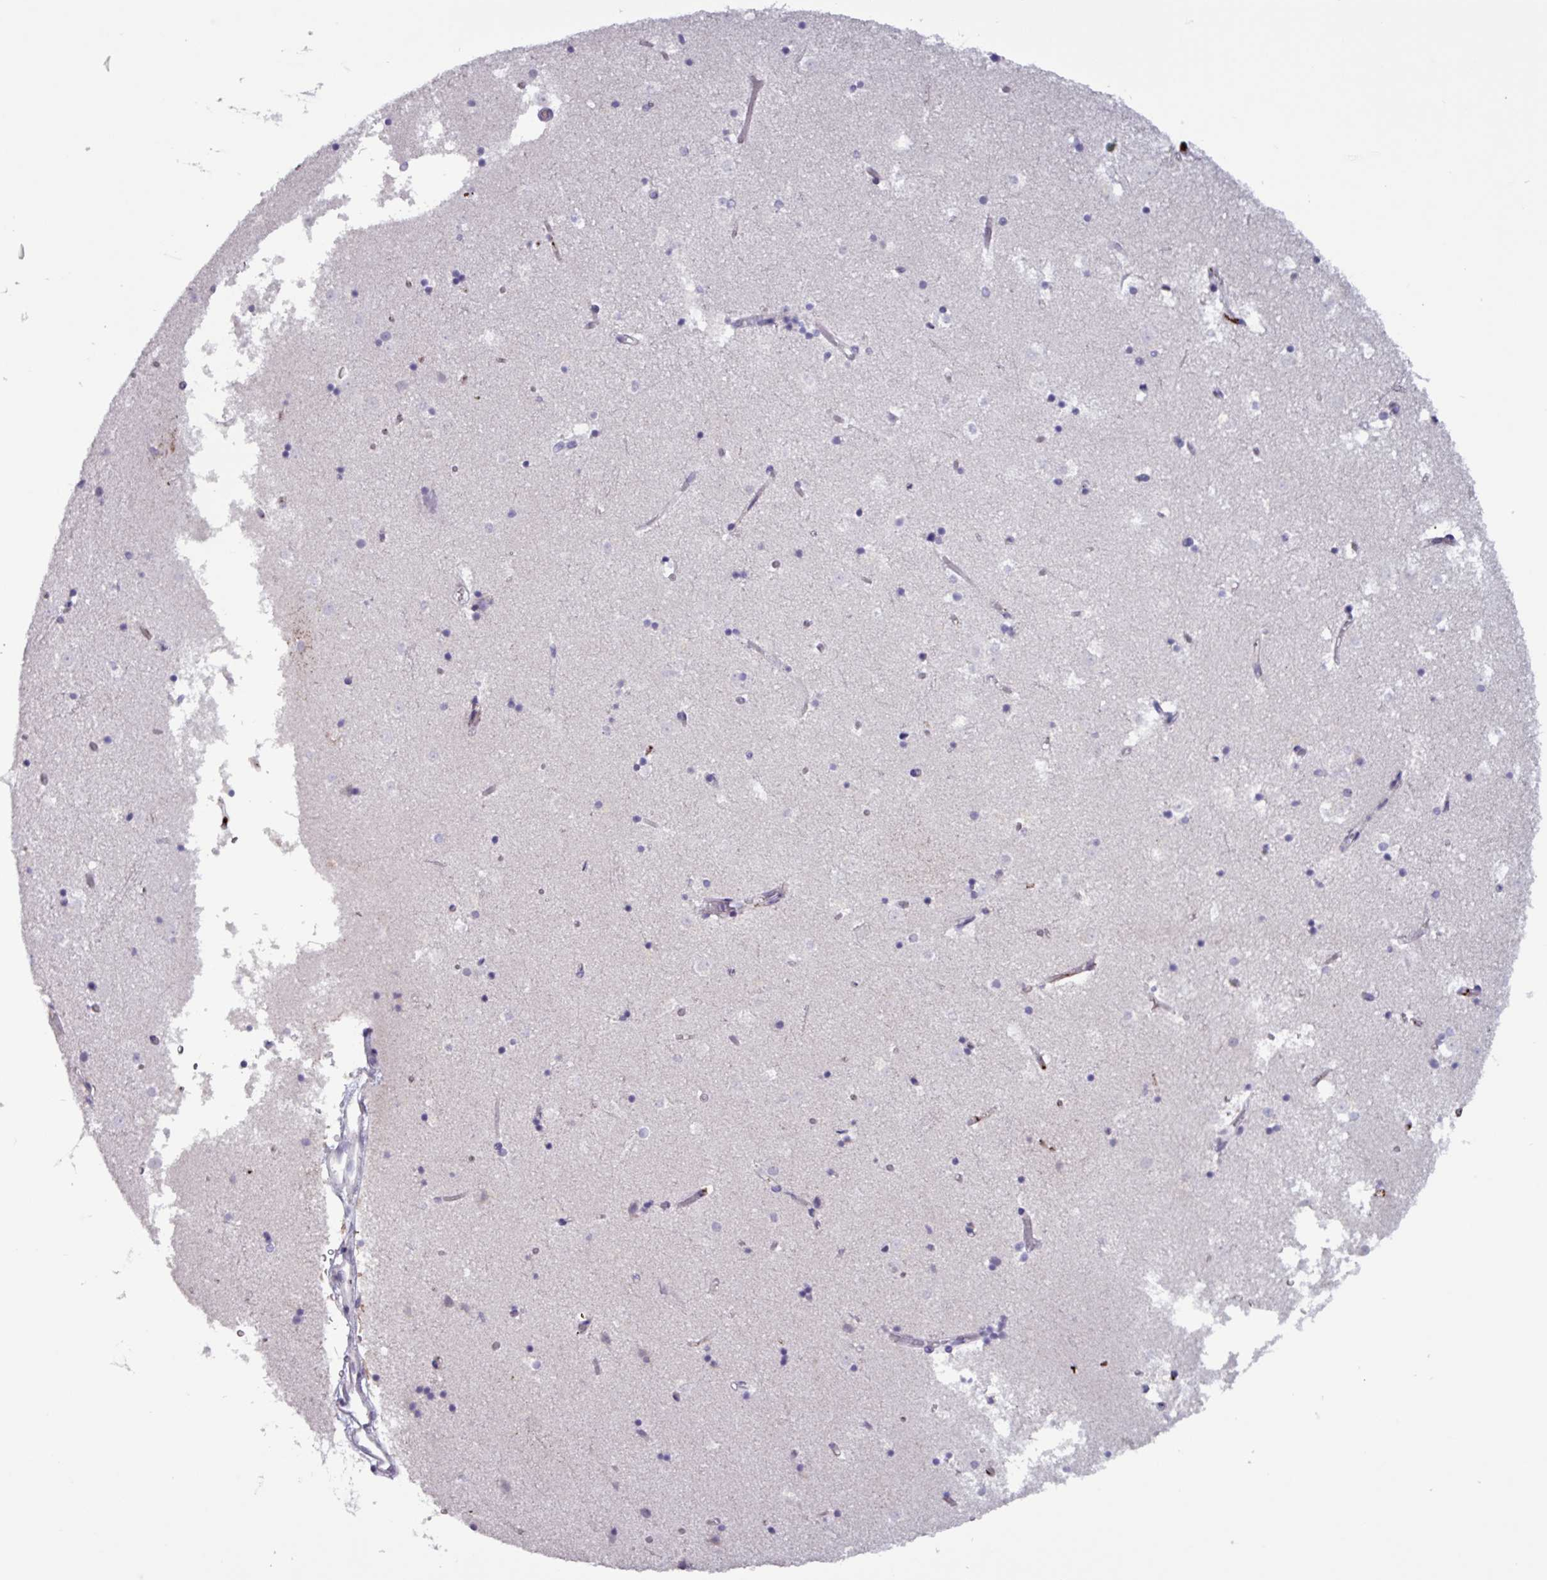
{"staining": {"intensity": "negative", "quantity": "none", "location": "none"}, "tissue": "caudate", "cell_type": "Glial cells", "image_type": "normal", "snomed": [{"axis": "morphology", "description": "Normal tissue, NOS"}, {"axis": "topography", "description": "Lateral ventricle wall"}], "caption": "This is an immunohistochemistry histopathology image of normal human caudate. There is no staining in glial cells.", "gene": "PLIN2", "patient": {"sex": "female", "age": 52}}